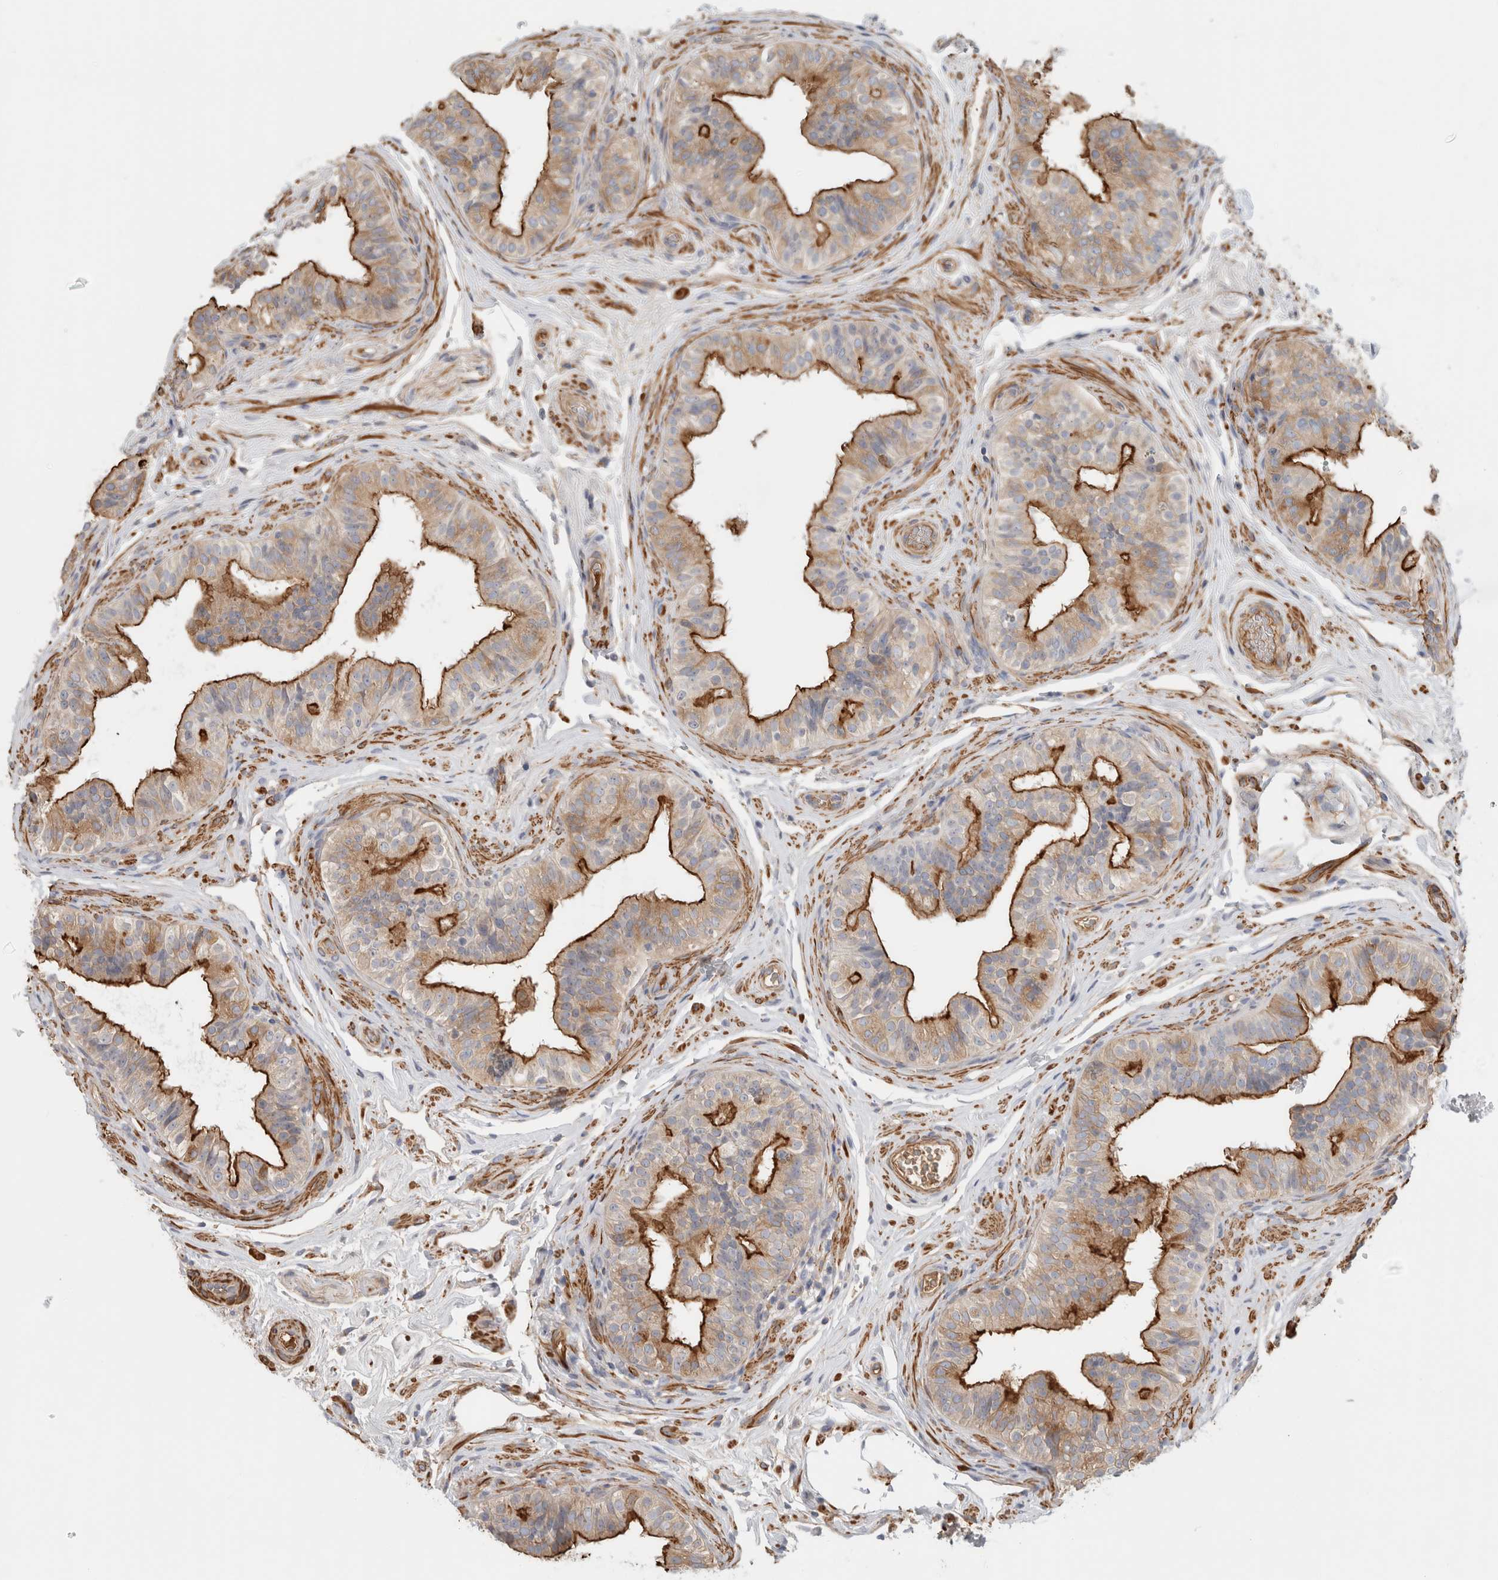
{"staining": {"intensity": "moderate", "quantity": "25%-75%", "location": "cytoplasmic/membranous"}, "tissue": "epididymis", "cell_type": "Glandular cells", "image_type": "normal", "snomed": [{"axis": "morphology", "description": "Normal tissue, NOS"}, {"axis": "topography", "description": "Epididymis"}], "caption": "Immunohistochemistry (IHC) photomicrograph of unremarkable epididymis: epididymis stained using immunohistochemistry (IHC) exhibits medium levels of moderate protein expression localized specifically in the cytoplasmic/membranous of glandular cells, appearing as a cytoplasmic/membranous brown color.", "gene": "CFI", "patient": {"sex": "male", "age": 49}}